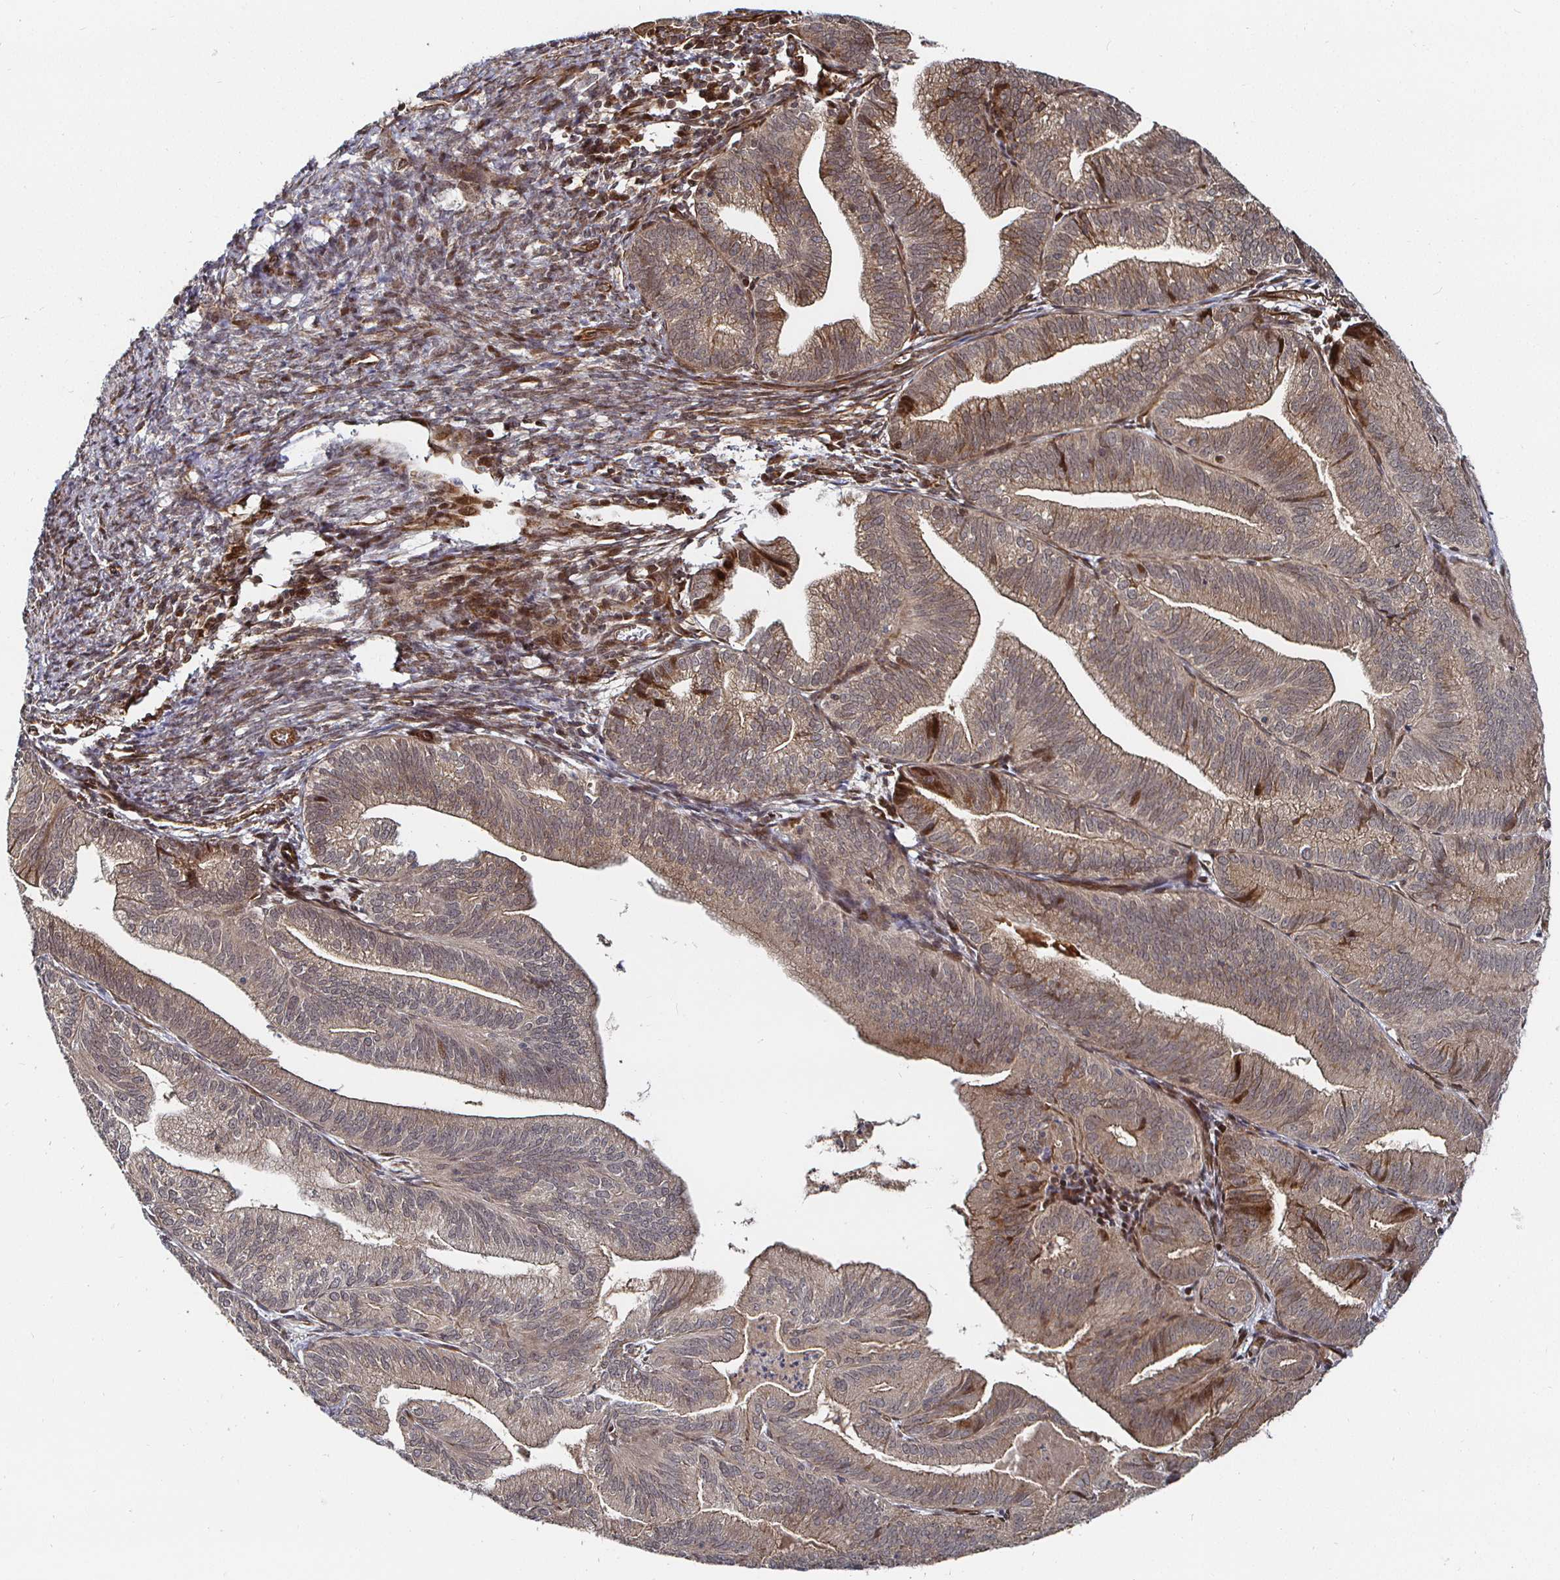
{"staining": {"intensity": "weak", "quantity": "25%-75%", "location": "cytoplasmic/membranous"}, "tissue": "endometrial cancer", "cell_type": "Tumor cells", "image_type": "cancer", "snomed": [{"axis": "morphology", "description": "Adenocarcinoma, NOS"}, {"axis": "topography", "description": "Endometrium"}], "caption": "Human endometrial cancer stained for a protein (brown) shows weak cytoplasmic/membranous positive expression in about 25%-75% of tumor cells.", "gene": "TBKBP1", "patient": {"sex": "female", "age": 70}}